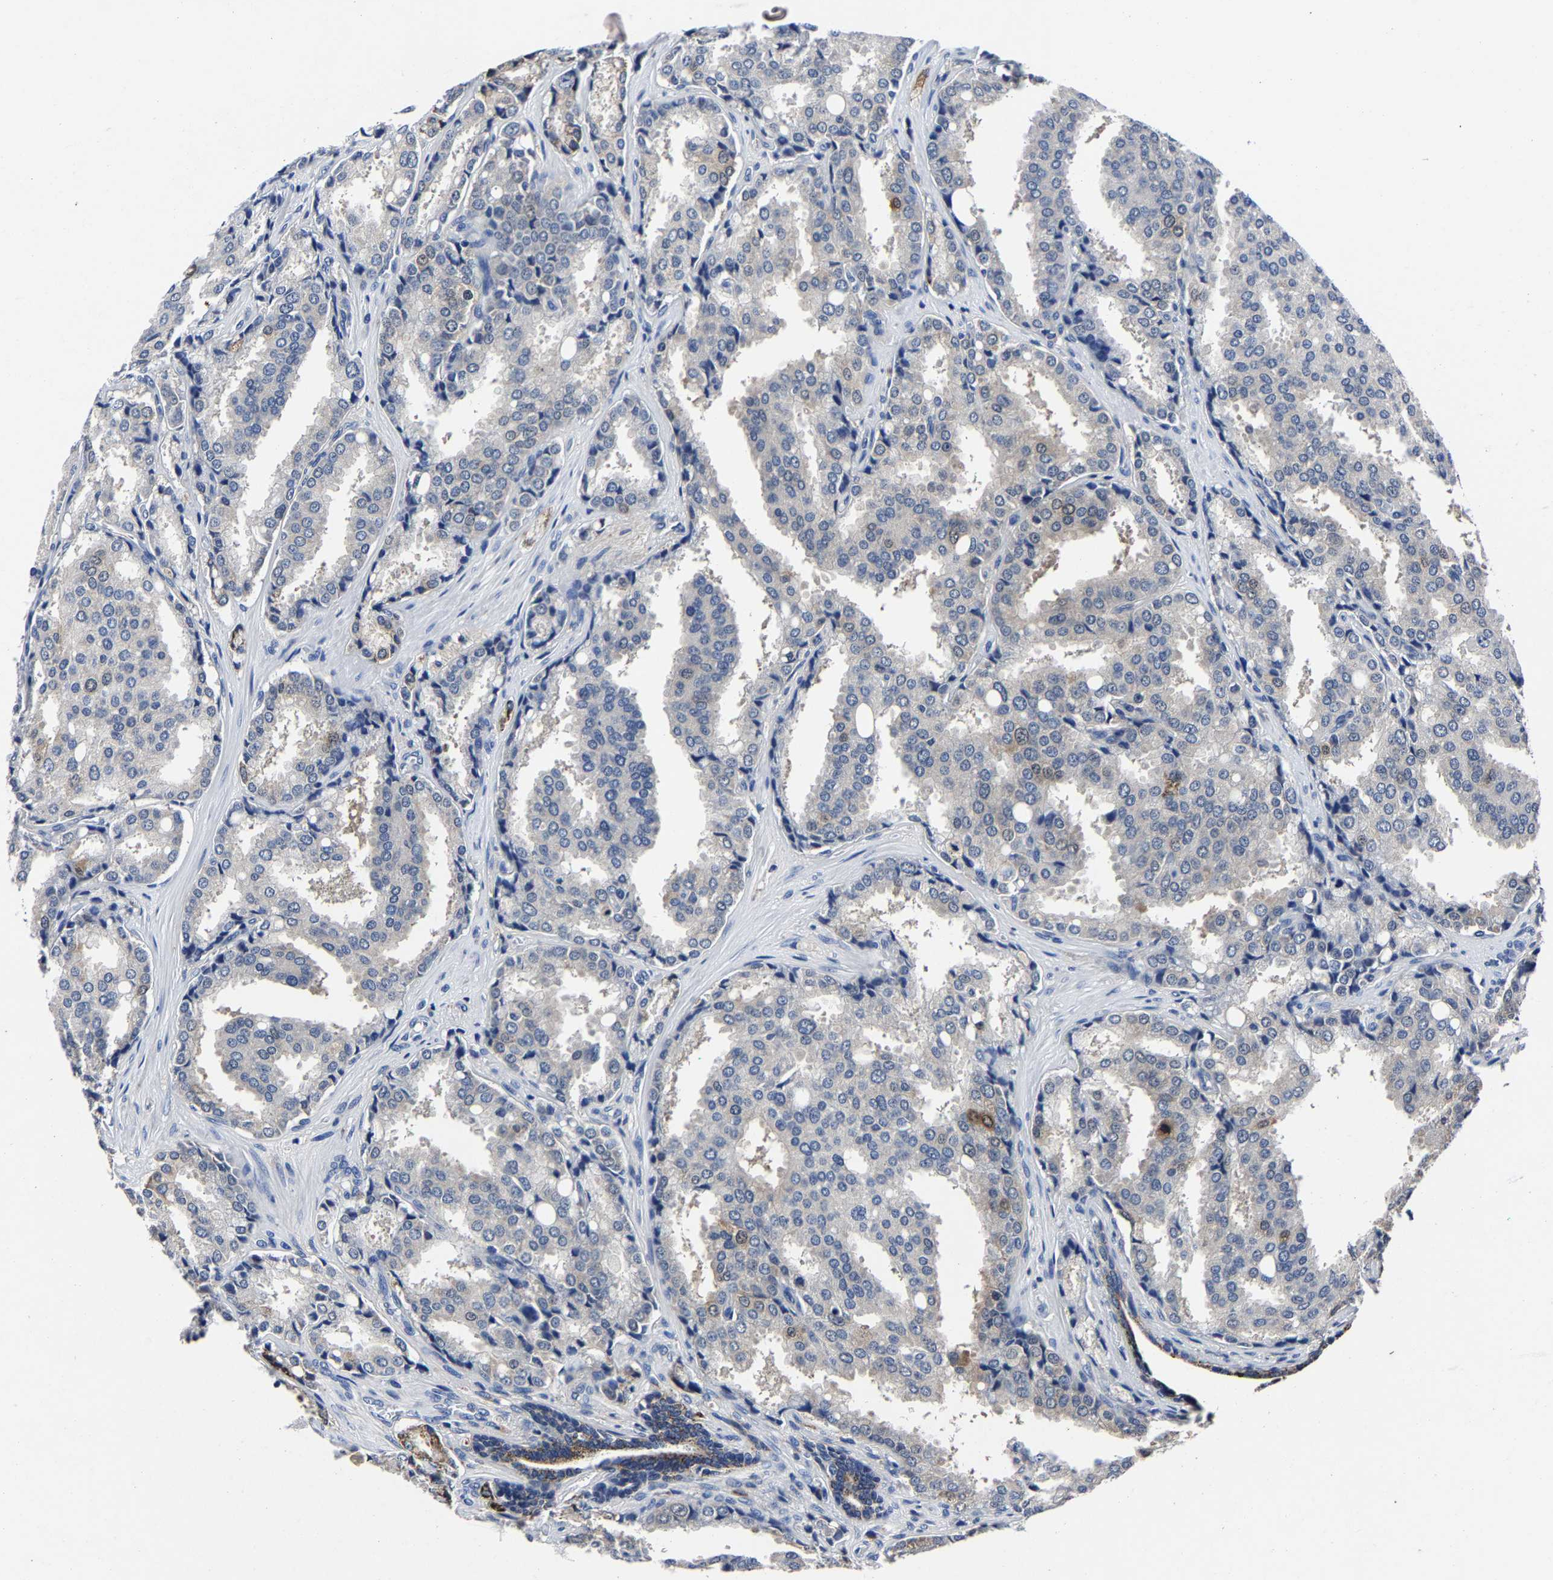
{"staining": {"intensity": "weak", "quantity": "<25%", "location": "cytoplasmic/membranous"}, "tissue": "prostate cancer", "cell_type": "Tumor cells", "image_type": "cancer", "snomed": [{"axis": "morphology", "description": "Adenocarcinoma, High grade"}, {"axis": "topography", "description": "Prostate"}], "caption": "Prostate cancer was stained to show a protein in brown. There is no significant positivity in tumor cells.", "gene": "PSPH", "patient": {"sex": "male", "age": 50}}